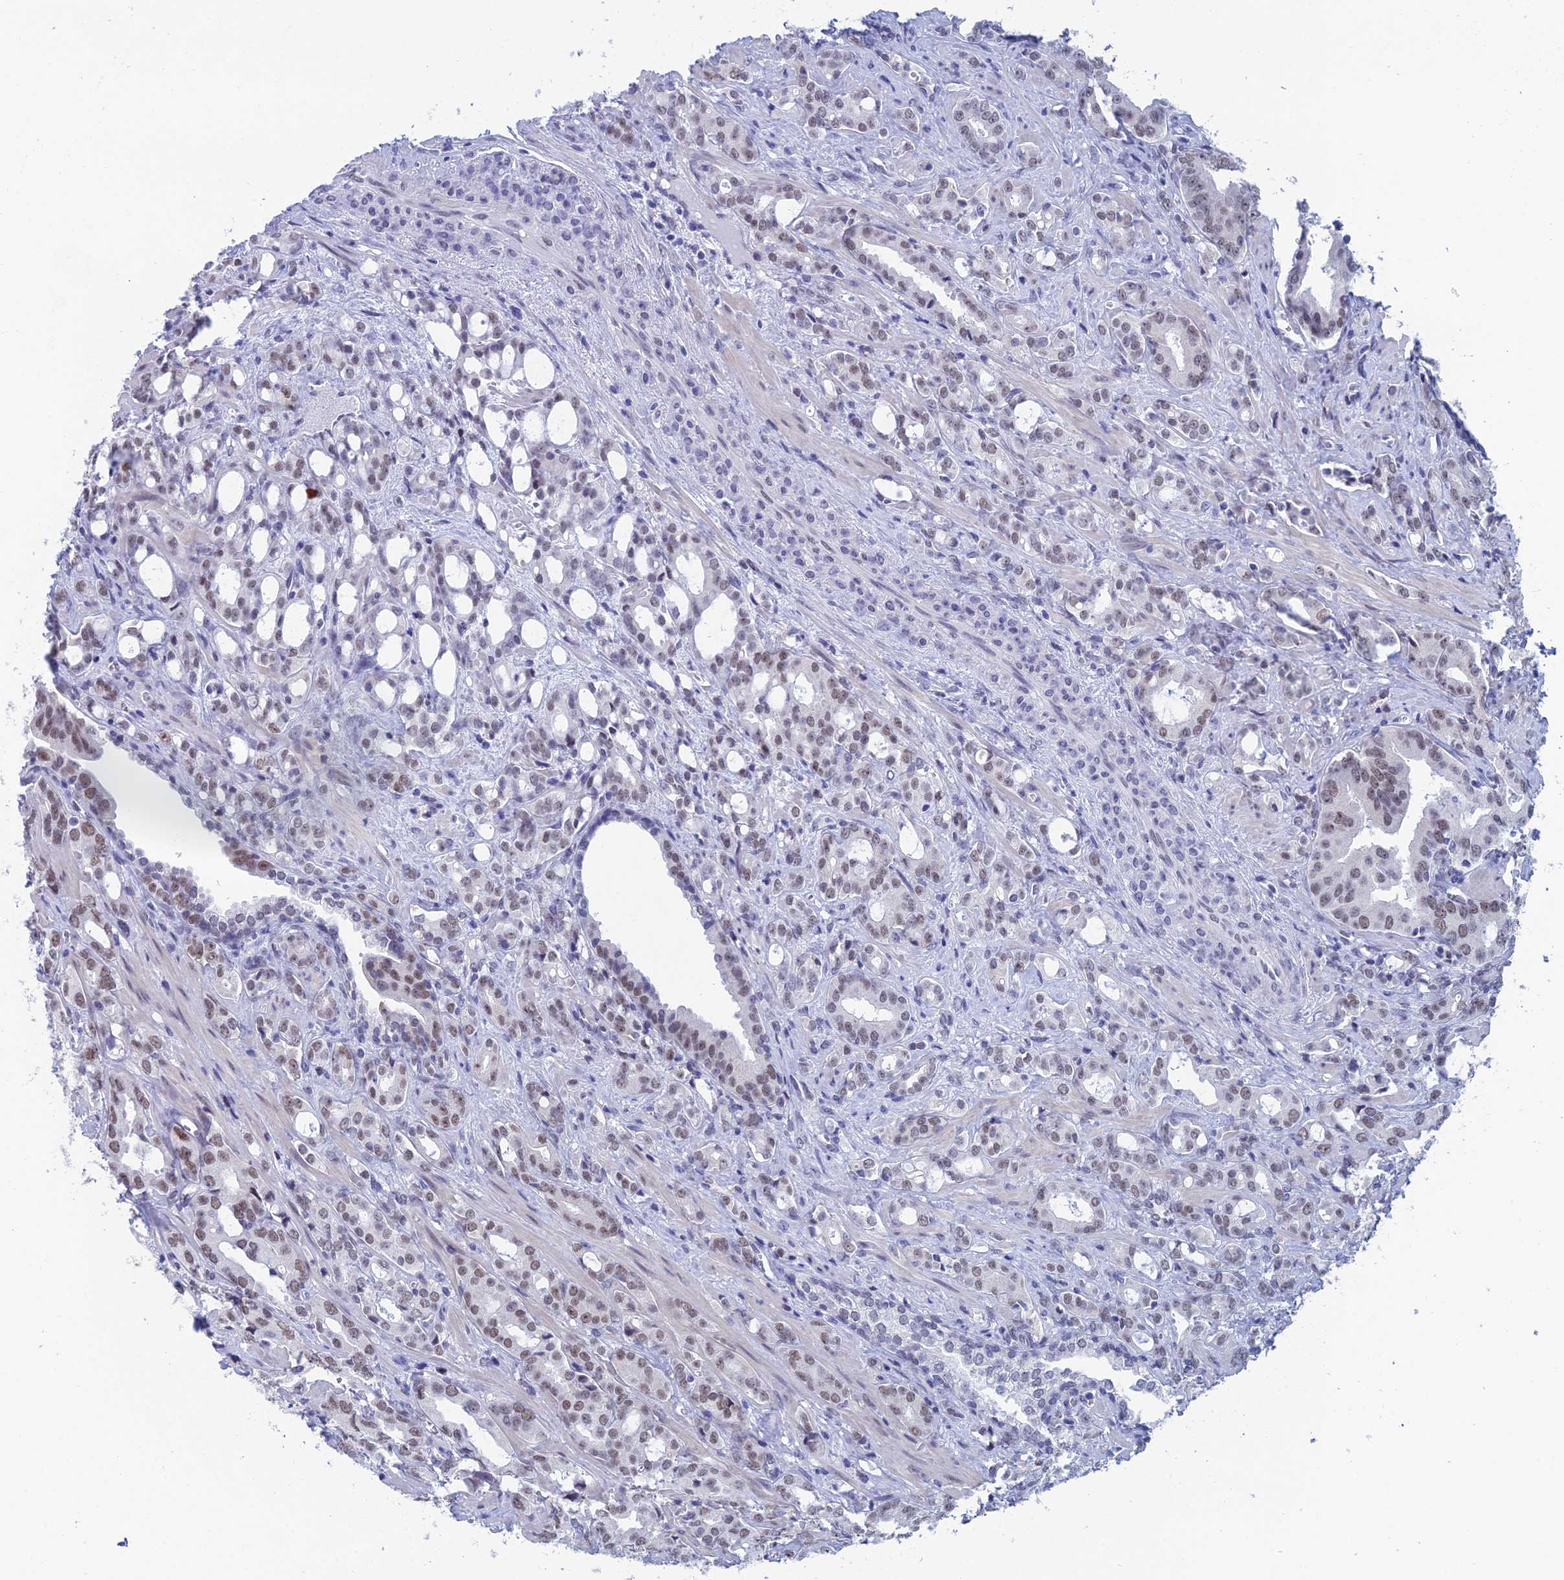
{"staining": {"intensity": "weak", "quantity": ">75%", "location": "nuclear"}, "tissue": "prostate cancer", "cell_type": "Tumor cells", "image_type": "cancer", "snomed": [{"axis": "morphology", "description": "Adenocarcinoma, High grade"}, {"axis": "topography", "description": "Prostate"}], "caption": "High-magnification brightfield microscopy of prostate cancer stained with DAB (3,3'-diaminobenzidine) (brown) and counterstained with hematoxylin (blue). tumor cells exhibit weak nuclear expression is present in approximately>75% of cells.", "gene": "NABP2", "patient": {"sex": "male", "age": 72}}